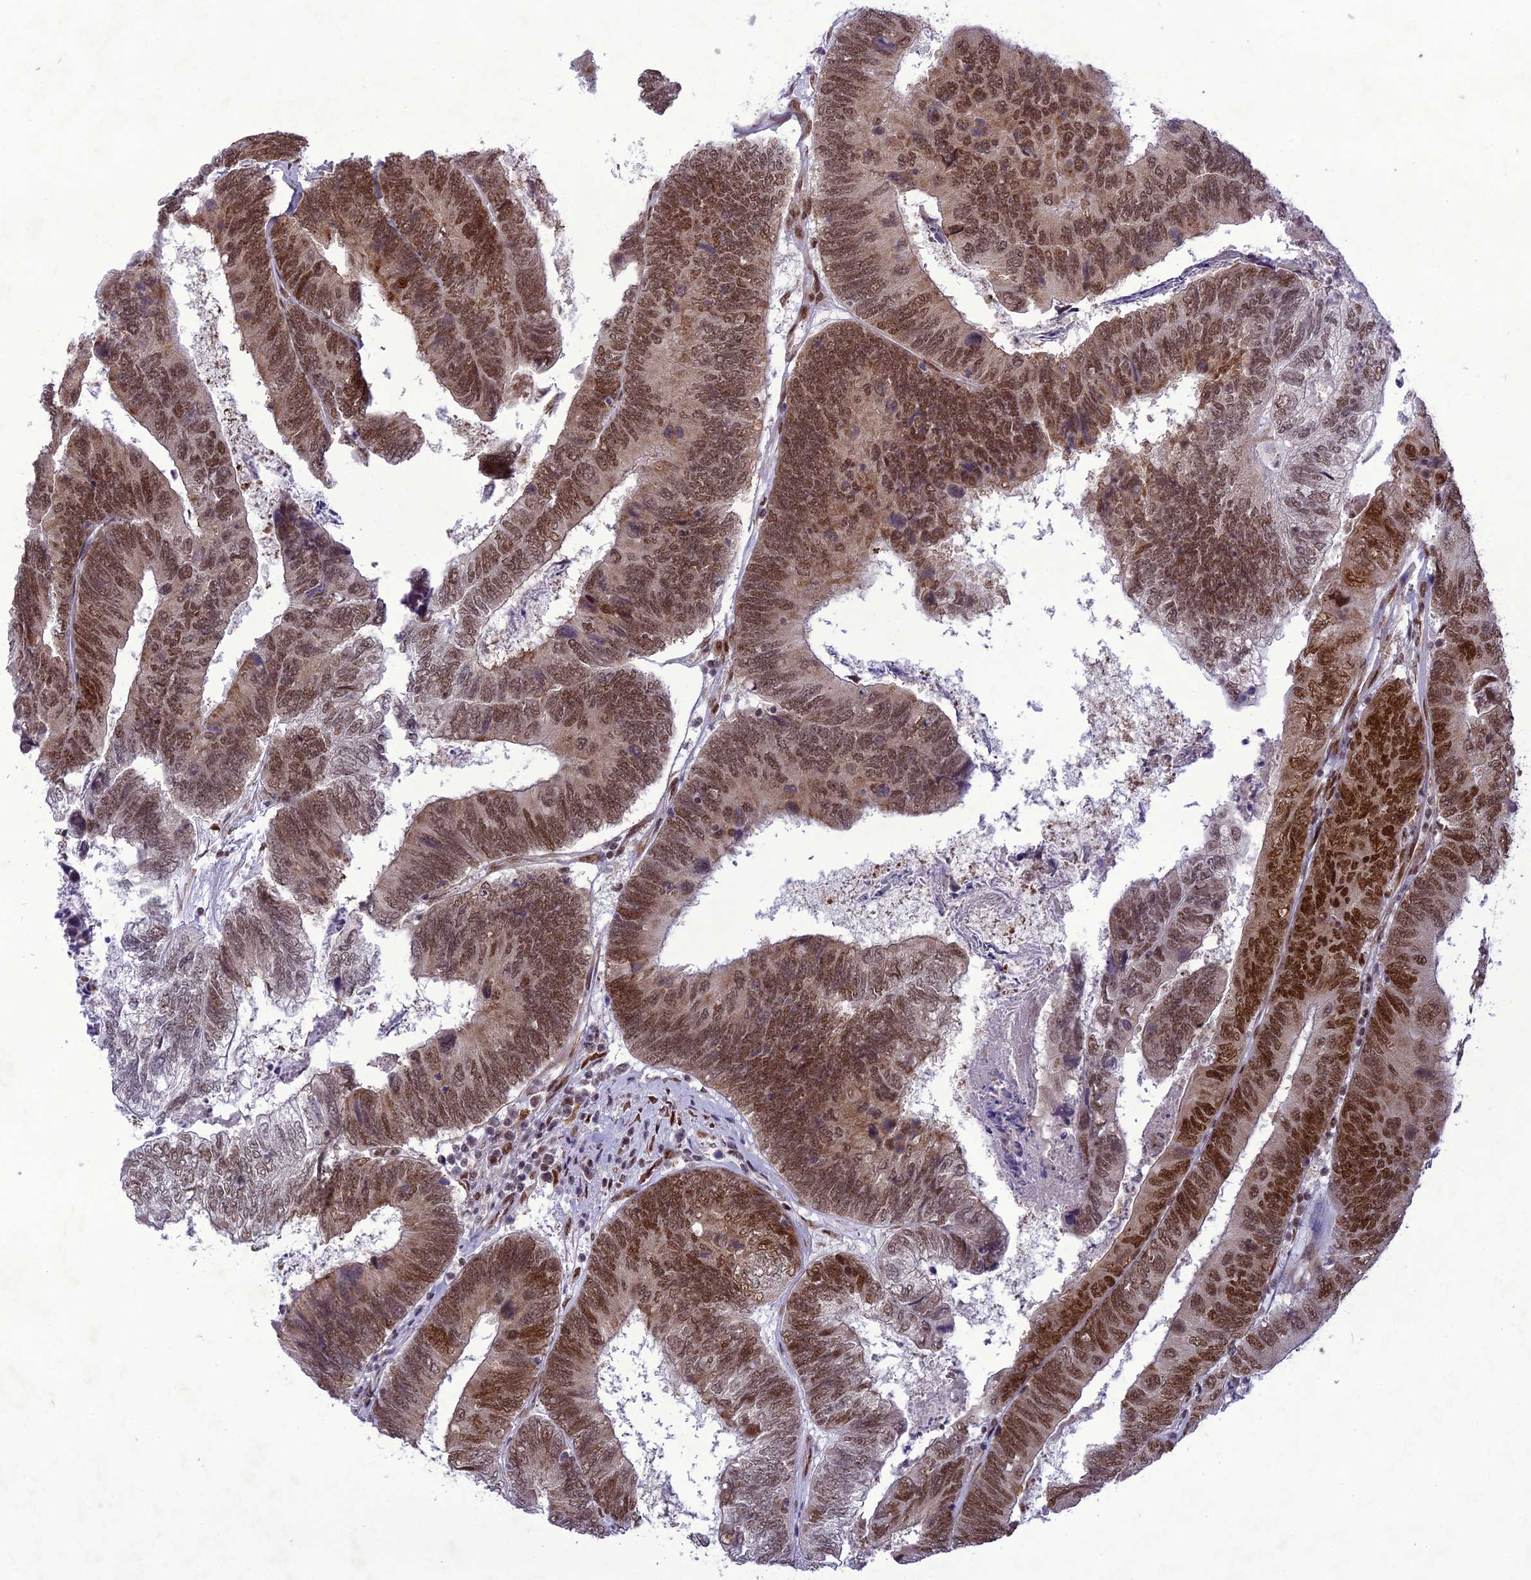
{"staining": {"intensity": "strong", "quantity": "25%-75%", "location": "nuclear"}, "tissue": "colorectal cancer", "cell_type": "Tumor cells", "image_type": "cancer", "snomed": [{"axis": "morphology", "description": "Adenocarcinoma, NOS"}, {"axis": "topography", "description": "Colon"}], "caption": "Adenocarcinoma (colorectal) stained for a protein (brown) reveals strong nuclear positive positivity in approximately 25%-75% of tumor cells.", "gene": "DDX1", "patient": {"sex": "female", "age": 67}}